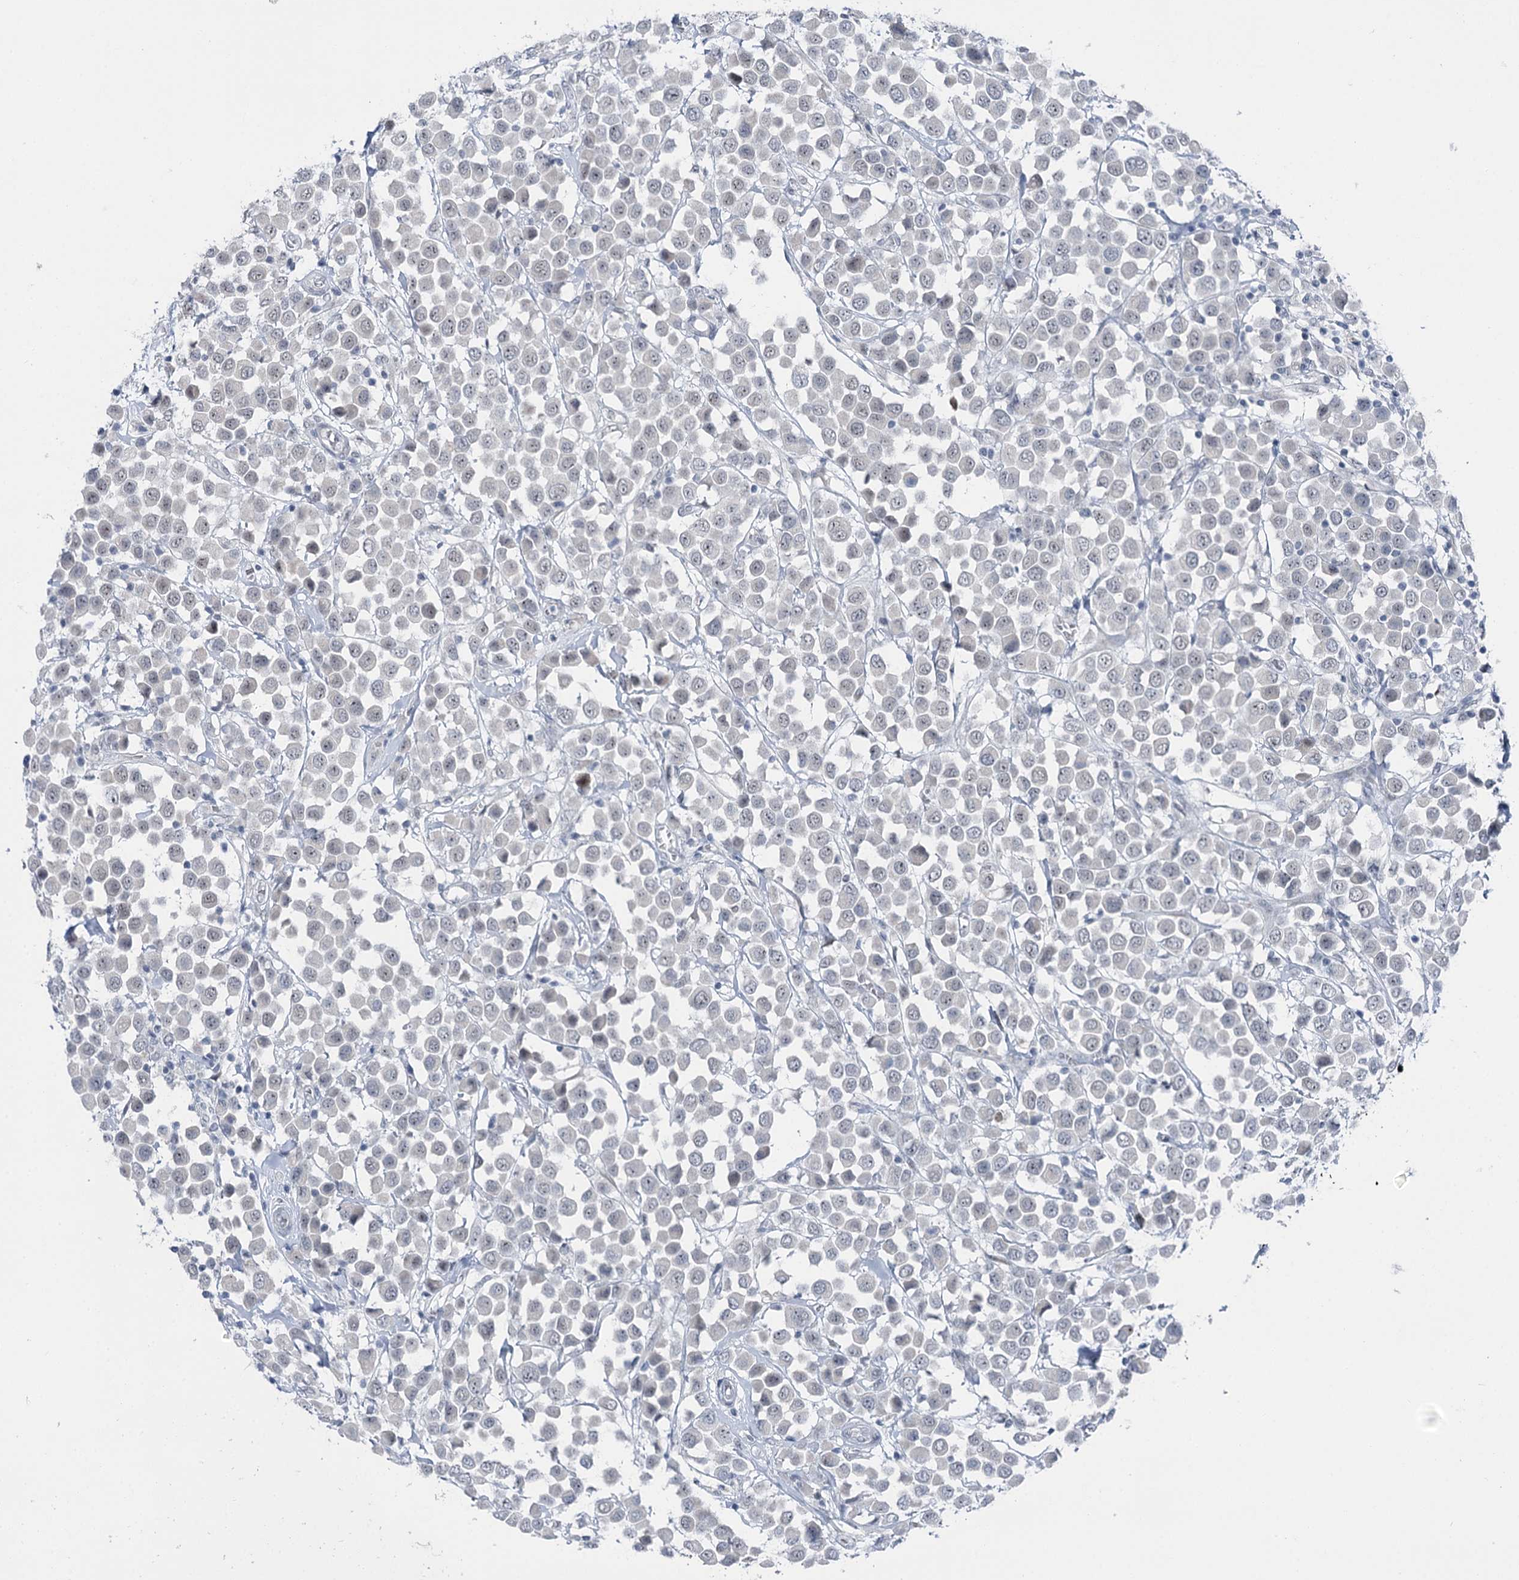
{"staining": {"intensity": "negative", "quantity": "none", "location": "none"}, "tissue": "breast cancer", "cell_type": "Tumor cells", "image_type": "cancer", "snomed": [{"axis": "morphology", "description": "Duct carcinoma"}, {"axis": "topography", "description": "Breast"}], "caption": "DAB (3,3'-diaminobenzidine) immunohistochemical staining of human breast cancer displays no significant expression in tumor cells.", "gene": "STEEP1", "patient": {"sex": "female", "age": 61}}